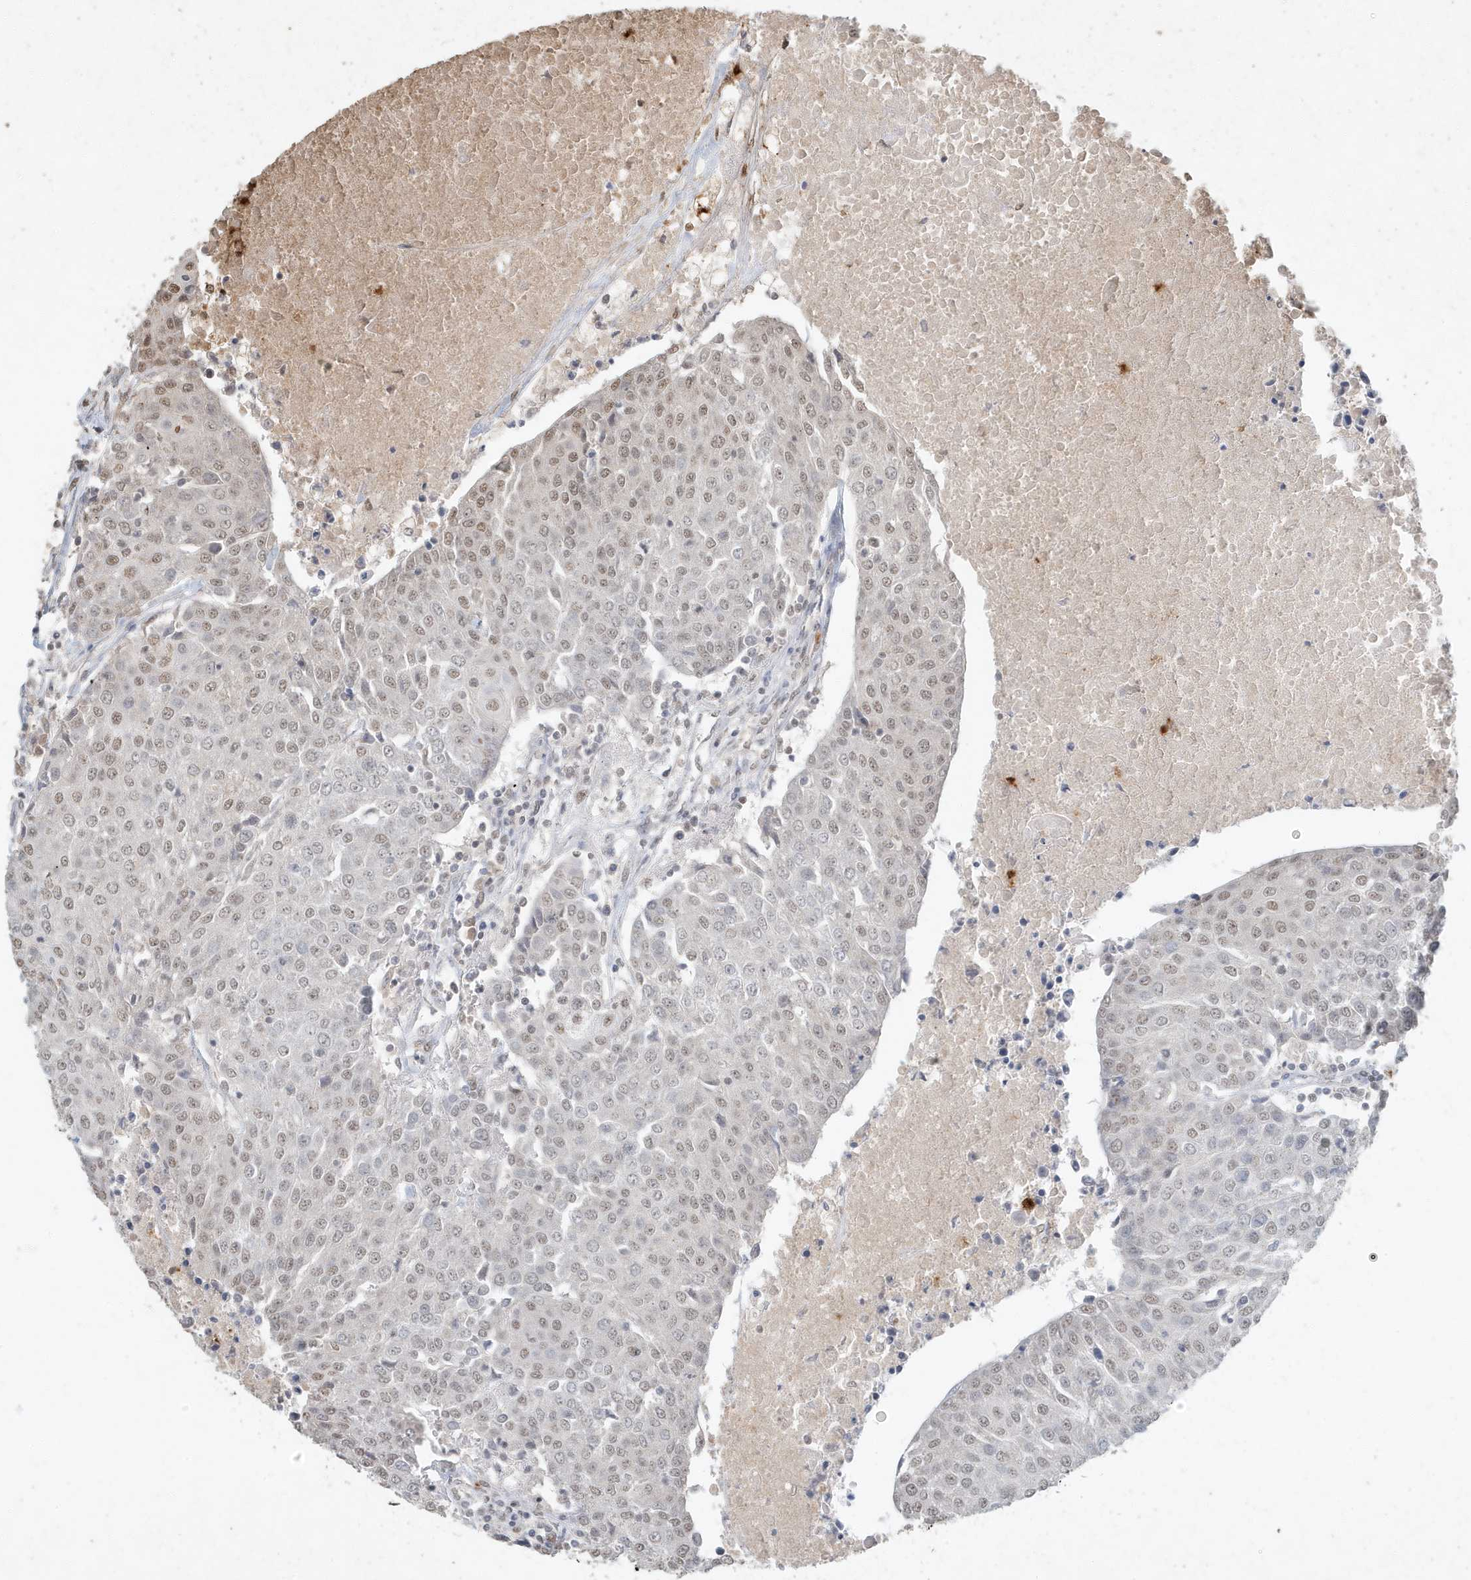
{"staining": {"intensity": "weak", "quantity": "25%-75%", "location": "nuclear"}, "tissue": "urothelial cancer", "cell_type": "Tumor cells", "image_type": "cancer", "snomed": [{"axis": "morphology", "description": "Urothelial carcinoma, High grade"}, {"axis": "topography", "description": "Urinary bladder"}], "caption": "Immunohistochemical staining of urothelial cancer displays weak nuclear protein expression in approximately 25%-75% of tumor cells. (IHC, brightfield microscopy, high magnification).", "gene": "DEFA1", "patient": {"sex": "female", "age": 85}}